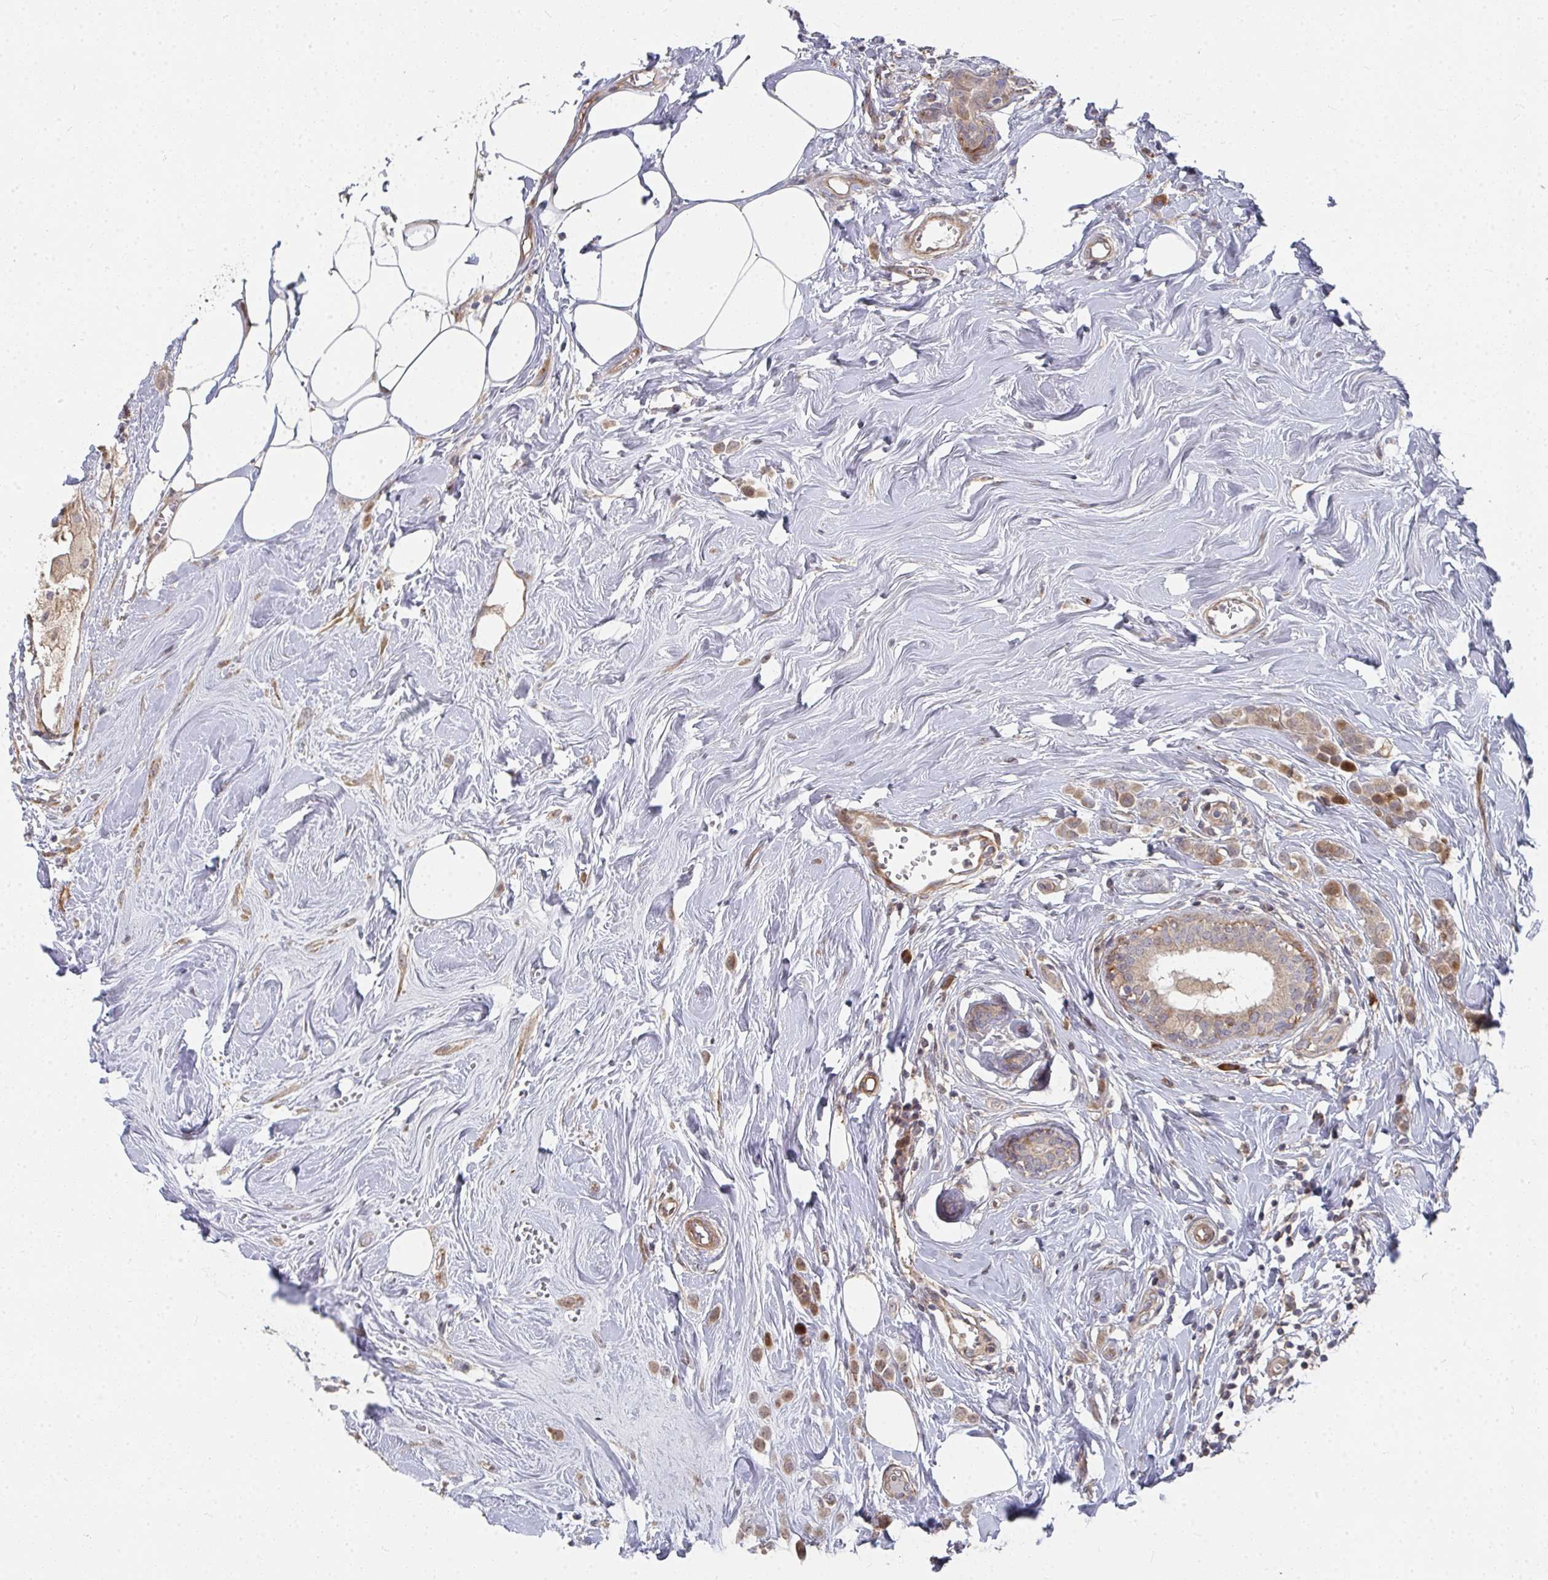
{"staining": {"intensity": "moderate", "quantity": ">75%", "location": "cytoplasmic/membranous"}, "tissue": "breast cancer", "cell_type": "Tumor cells", "image_type": "cancer", "snomed": [{"axis": "morphology", "description": "Duct carcinoma"}, {"axis": "topography", "description": "Breast"}], "caption": "High-power microscopy captured an immunohistochemistry (IHC) image of invasive ductal carcinoma (breast), revealing moderate cytoplasmic/membranous staining in approximately >75% of tumor cells. The staining is performed using DAB (3,3'-diaminobenzidine) brown chromogen to label protein expression. The nuclei are counter-stained blue using hematoxylin.", "gene": "RHEBL1", "patient": {"sex": "female", "age": 80}}